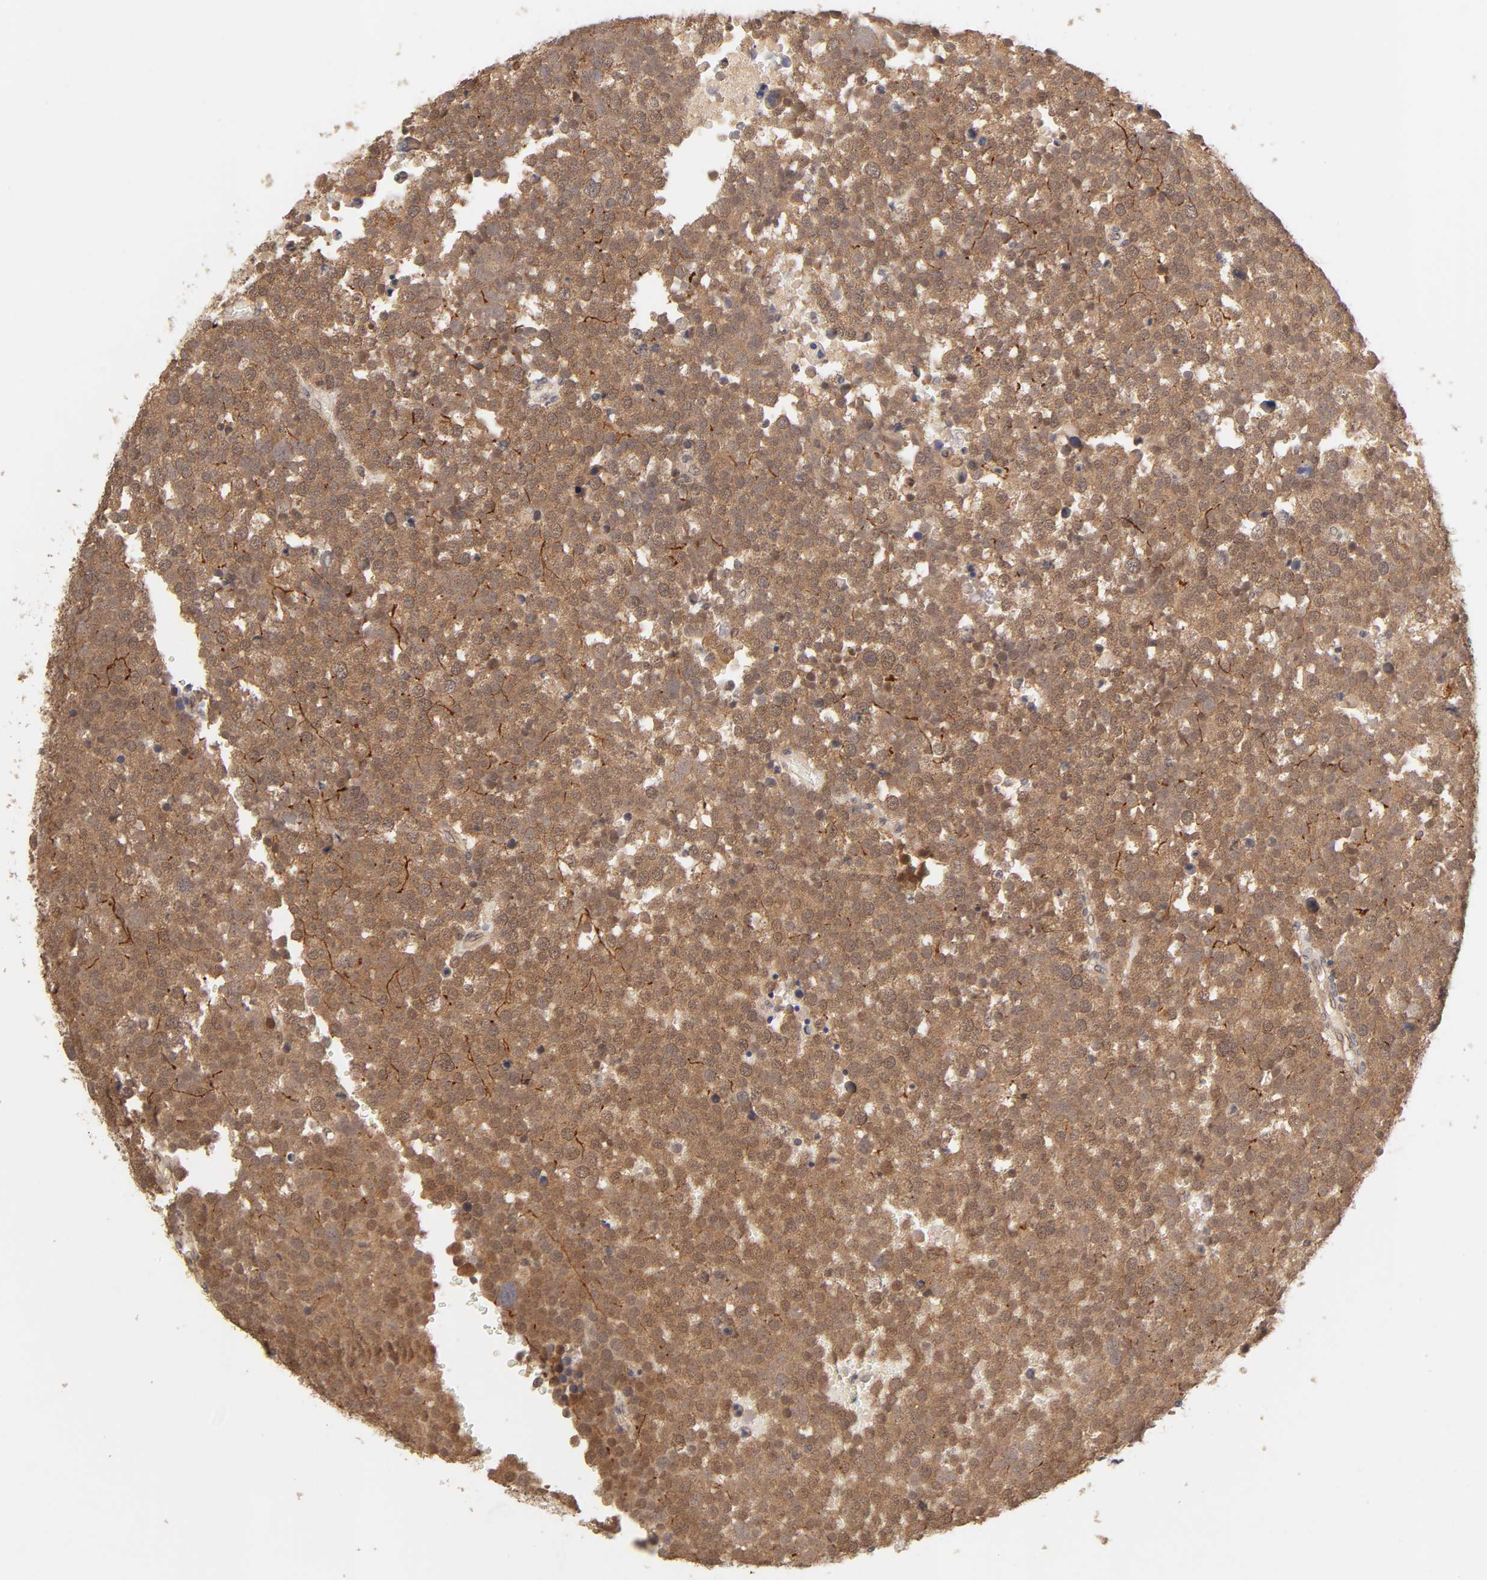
{"staining": {"intensity": "strong", "quantity": ">75%", "location": "cytoplasmic/membranous"}, "tissue": "testis cancer", "cell_type": "Tumor cells", "image_type": "cancer", "snomed": [{"axis": "morphology", "description": "Seminoma, NOS"}, {"axis": "topography", "description": "Testis"}], "caption": "Human testis cancer stained with a brown dye reveals strong cytoplasmic/membranous positive positivity in about >75% of tumor cells.", "gene": "MAPK1", "patient": {"sex": "male", "age": 71}}